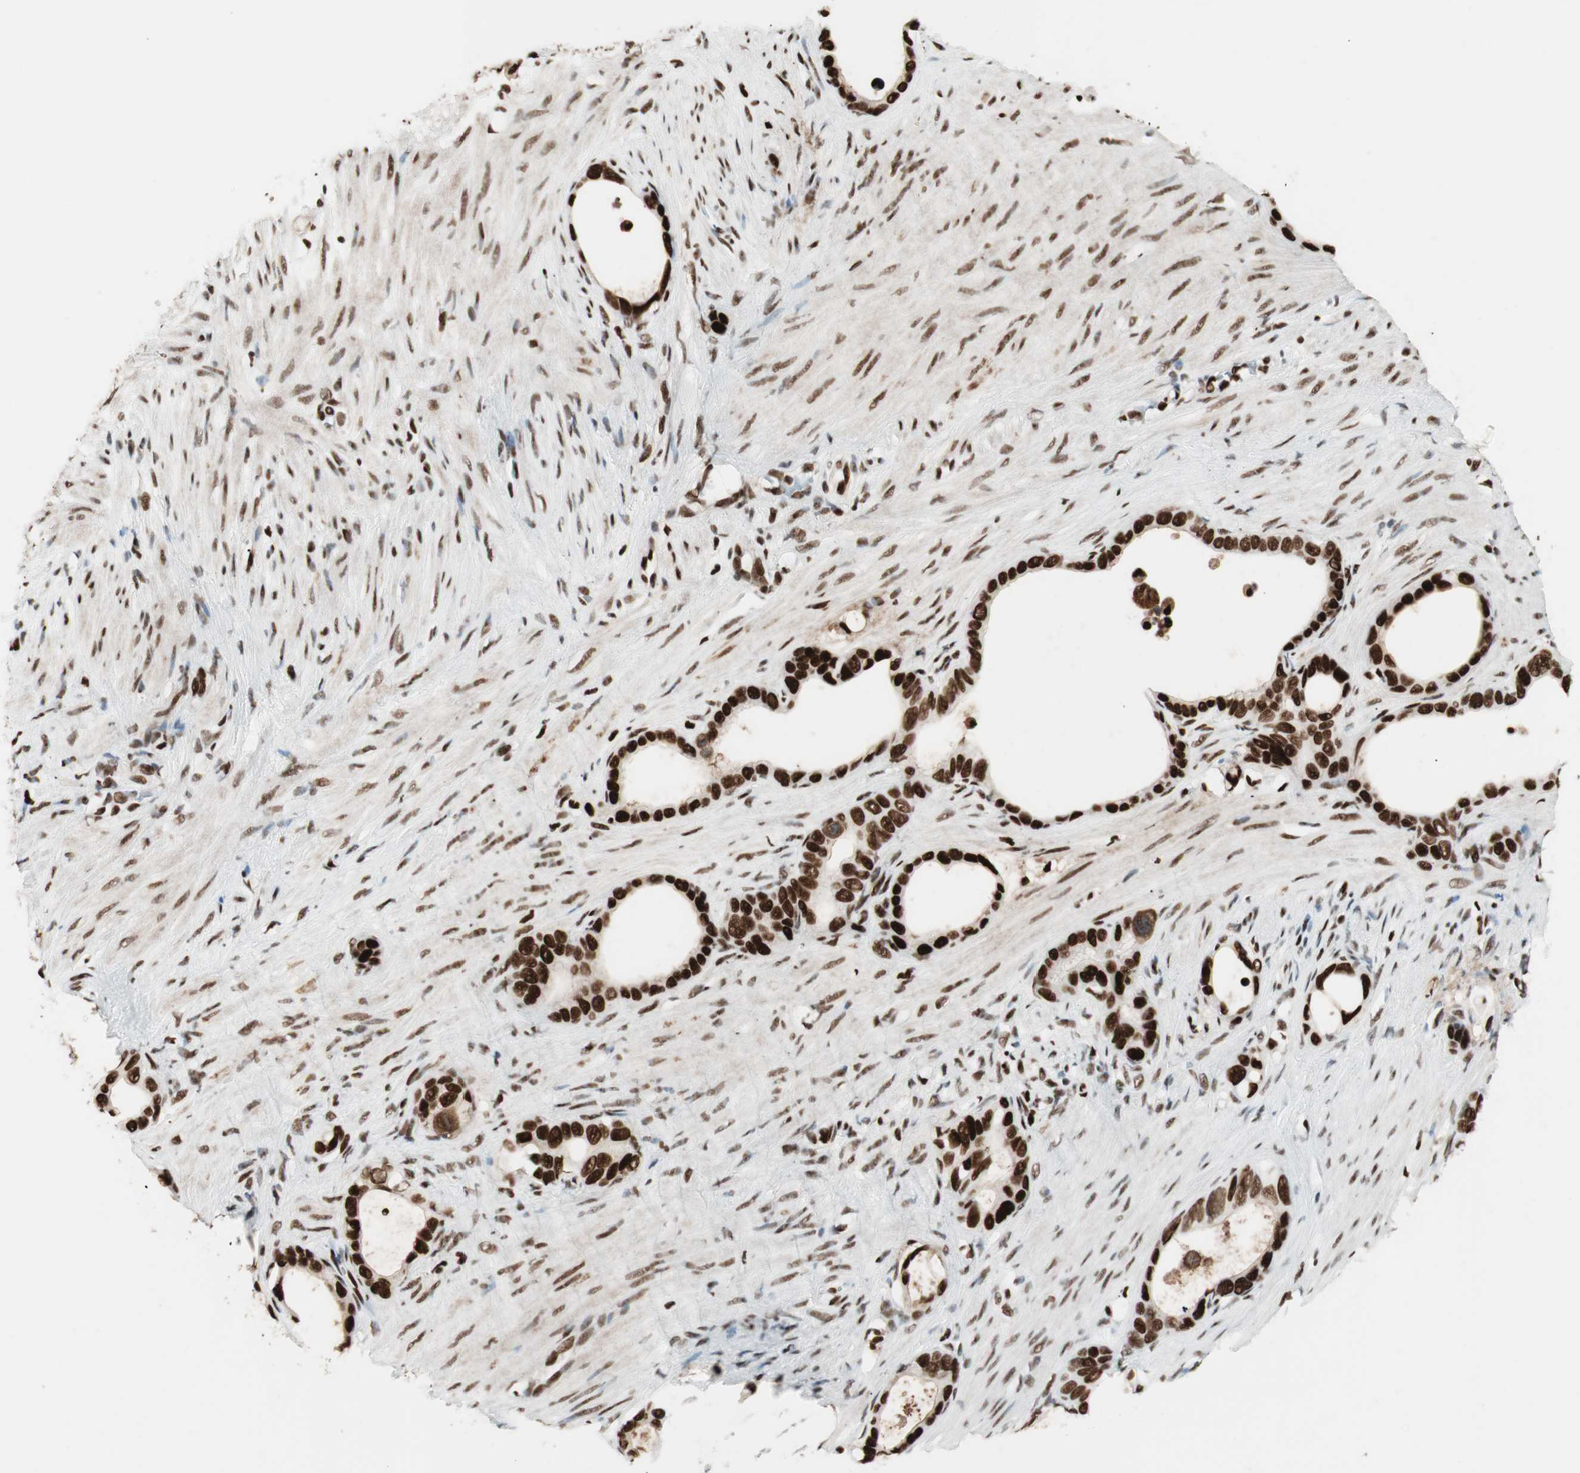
{"staining": {"intensity": "strong", "quantity": ">75%", "location": "nuclear"}, "tissue": "stomach cancer", "cell_type": "Tumor cells", "image_type": "cancer", "snomed": [{"axis": "morphology", "description": "Adenocarcinoma, NOS"}, {"axis": "topography", "description": "Stomach"}], "caption": "This is a histology image of immunohistochemistry staining of stomach cancer (adenocarcinoma), which shows strong expression in the nuclear of tumor cells.", "gene": "PSME3", "patient": {"sex": "female", "age": 75}}